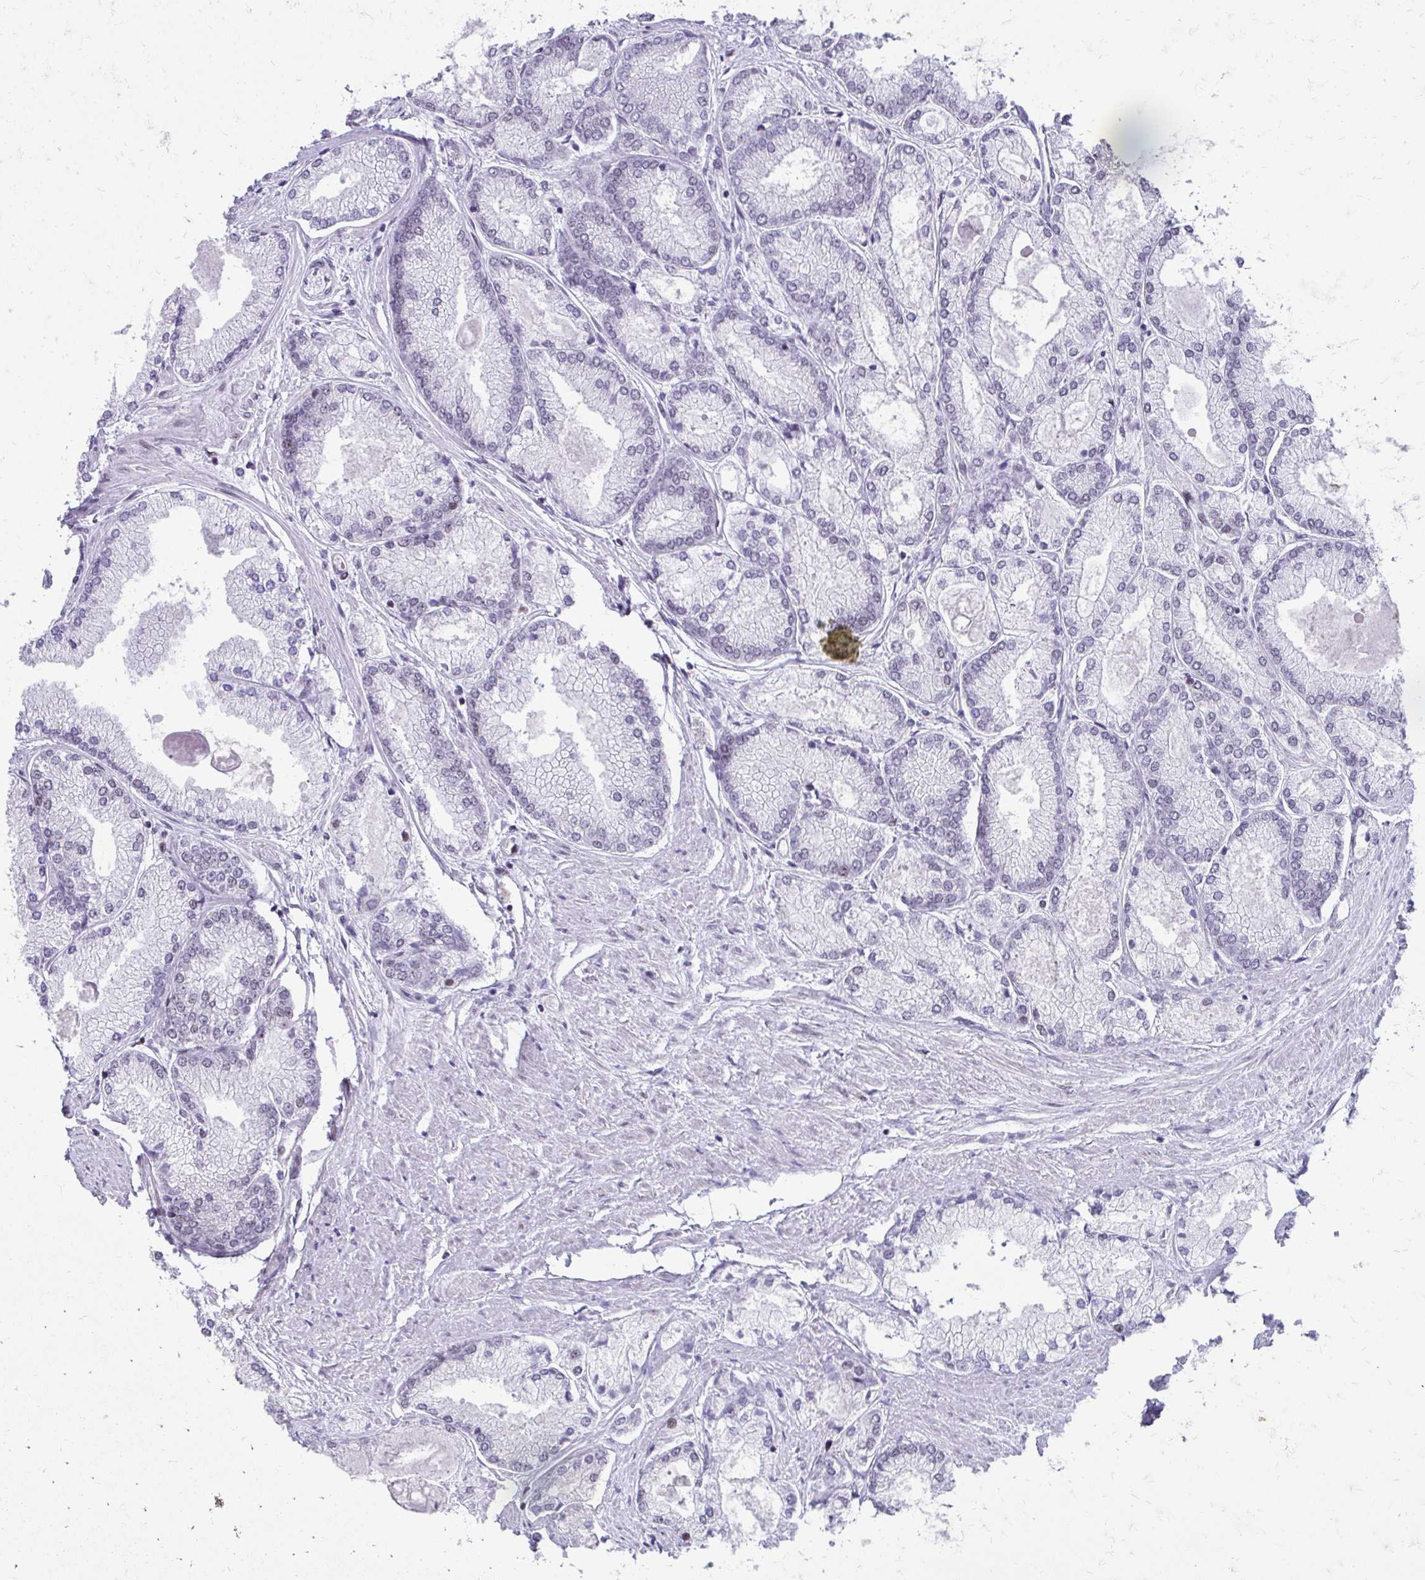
{"staining": {"intensity": "weak", "quantity": "25%-75%", "location": "nuclear"}, "tissue": "prostate cancer", "cell_type": "Tumor cells", "image_type": "cancer", "snomed": [{"axis": "morphology", "description": "Adenocarcinoma, High grade"}, {"axis": "topography", "description": "Prostate"}], "caption": "DAB immunohistochemical staining of prostate cancer (high-grade adenocarcinoma) demonstrates weak nuclear protein staining in about 25%-75% of tumor cells. (DAB IHC with brightfield microscopy, high magnification).", "gene": "SS18", "patient": {"sex": "male", "age": 68}}